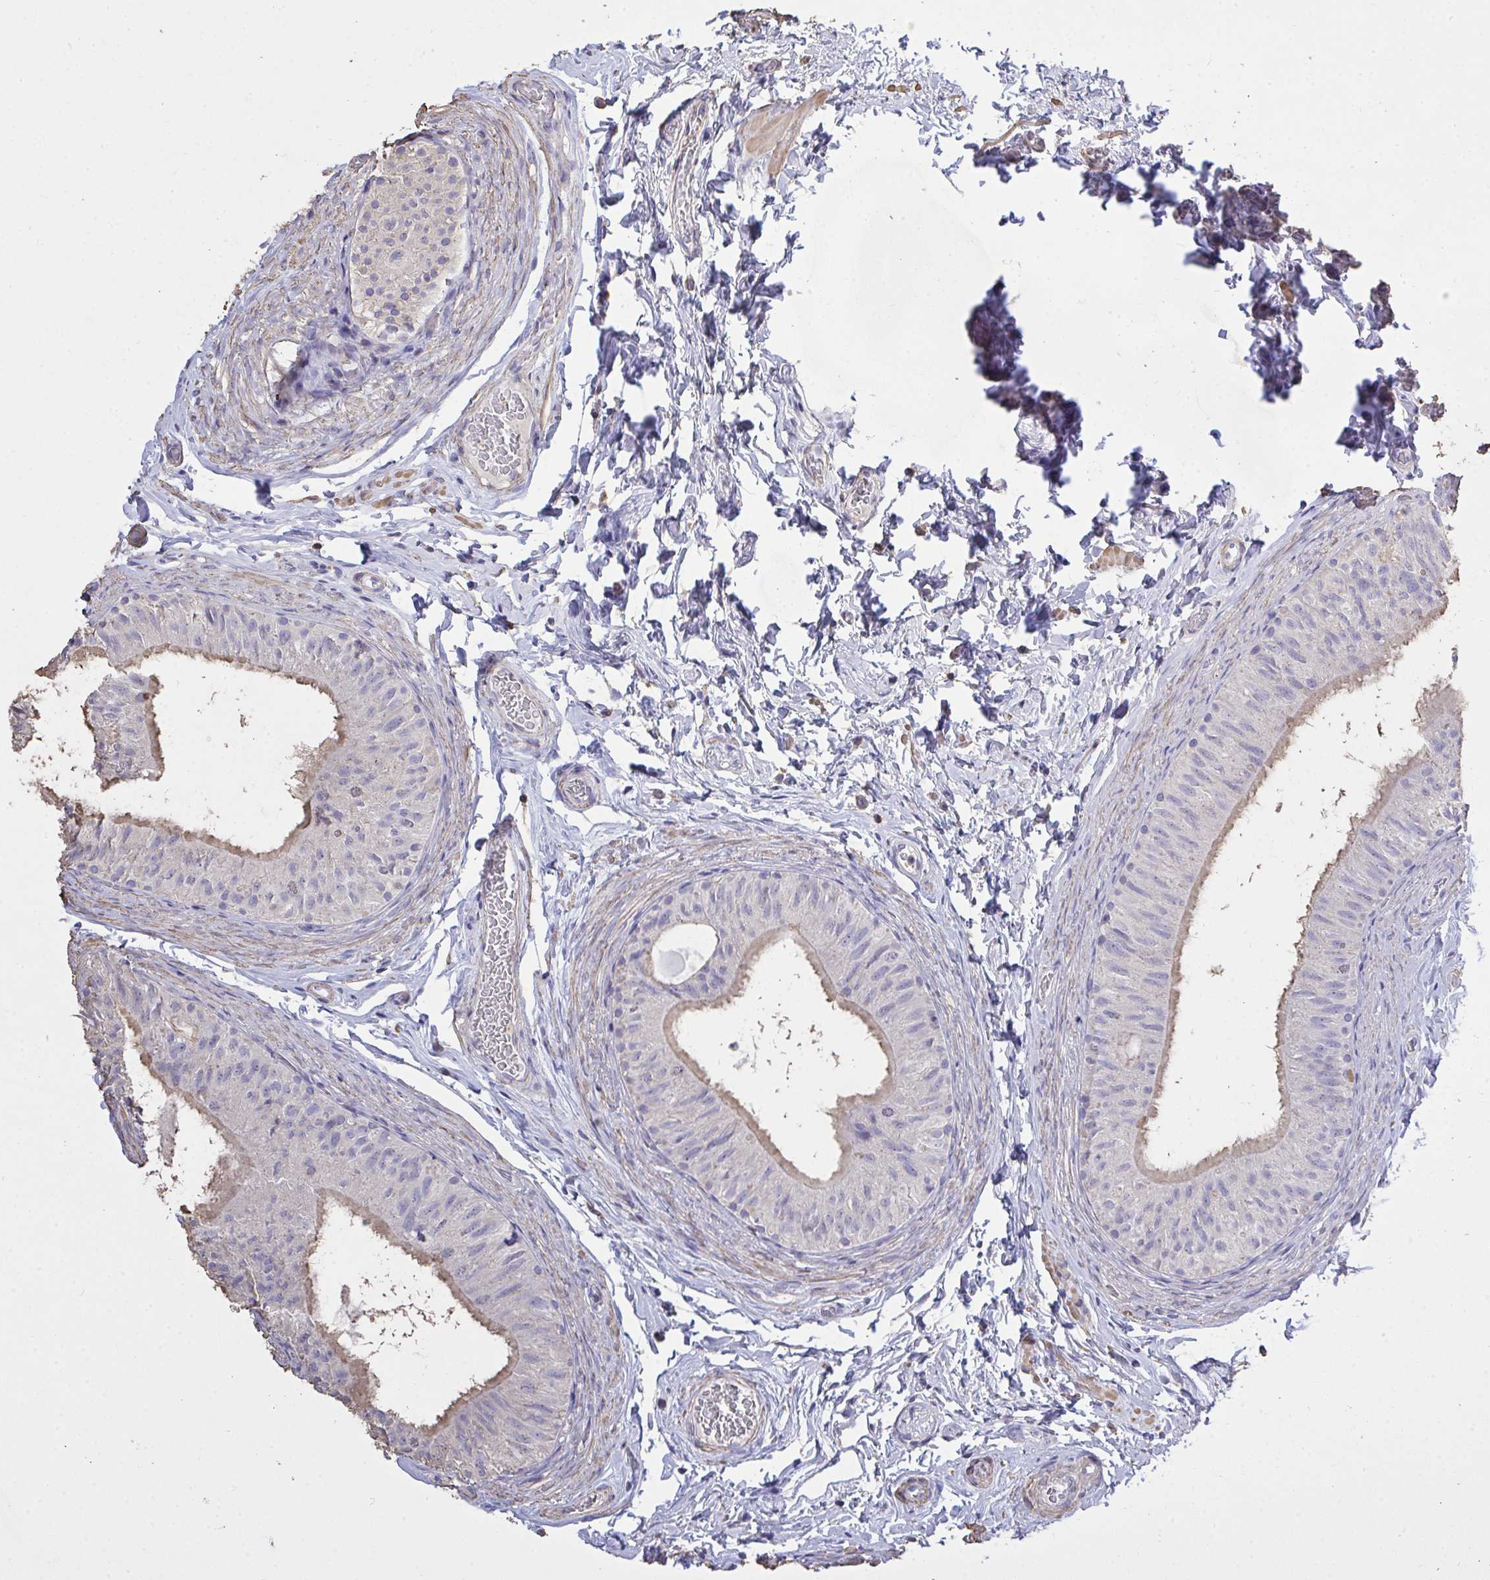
{"staining": {"intensity": "moderate", "quantity": "25%-75%", "location": "cytoplasmic/membranous"}, "tissue": "epididymis", "cell_type": "Glandular cells", "image_type": "normal", "snomed": [{"axis": "morphology", "description": "Normal tissue, NOS"}, {"axis": "topography", "description": "Epididymis, spermatic cord, NOS"}, {"axis": "topography", "description": "Epididymis"}], "caption": "Normal epididymis shows moderate cytoplasmic/membranous expression in about 25%-75% of glandular cells, visualized by immunohistochemistry.", "gene": "IL23R", "patient": {"sex": "male", "age": 31}}